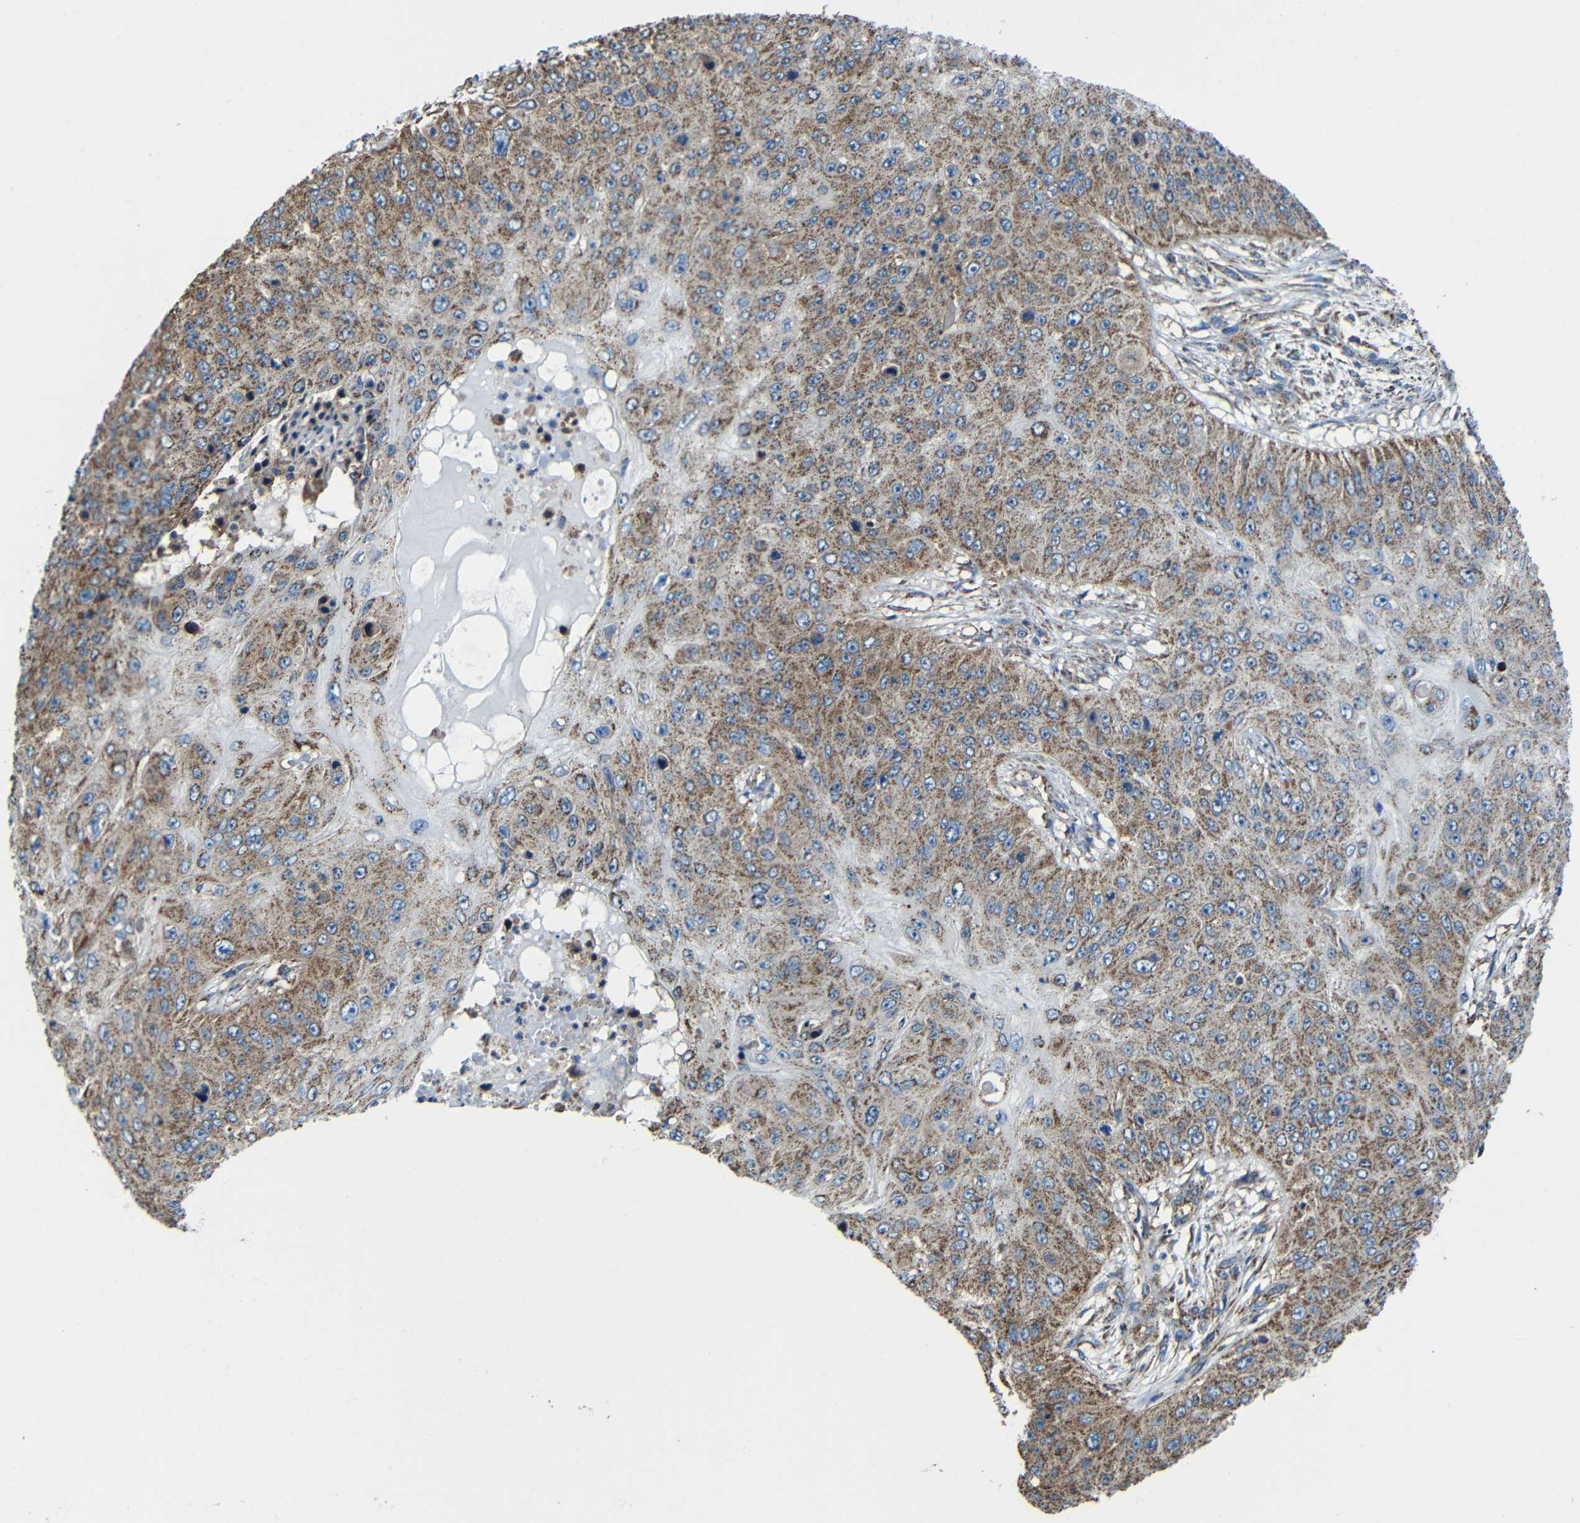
{"staining": {"intensity": "moderate", "quantity": ">75%", "location": "cytoplasmic/membranous"}, "tissue": "skin cancer", "cell_type": "Tumor cells", "image_type": "cancer", "snomed": [{"axis": "morphology", "description": "Squamous cell carcinoma, NOS"}, {"axis": "topography", "description": "Skin"}], "caption": "IHC photomicrograph of neoplastic tissue: human squamous cell carcinoma (skin) stained using immunohistochemistry reveals medium levels of moderate protein expression localized specifically in the cytoplasmic/membranous of tumor cells, appearing as a cytoplasmic/membranous brown color.", "gene": "INTS6L", "patient": {"sex": "female", "age": 80}}